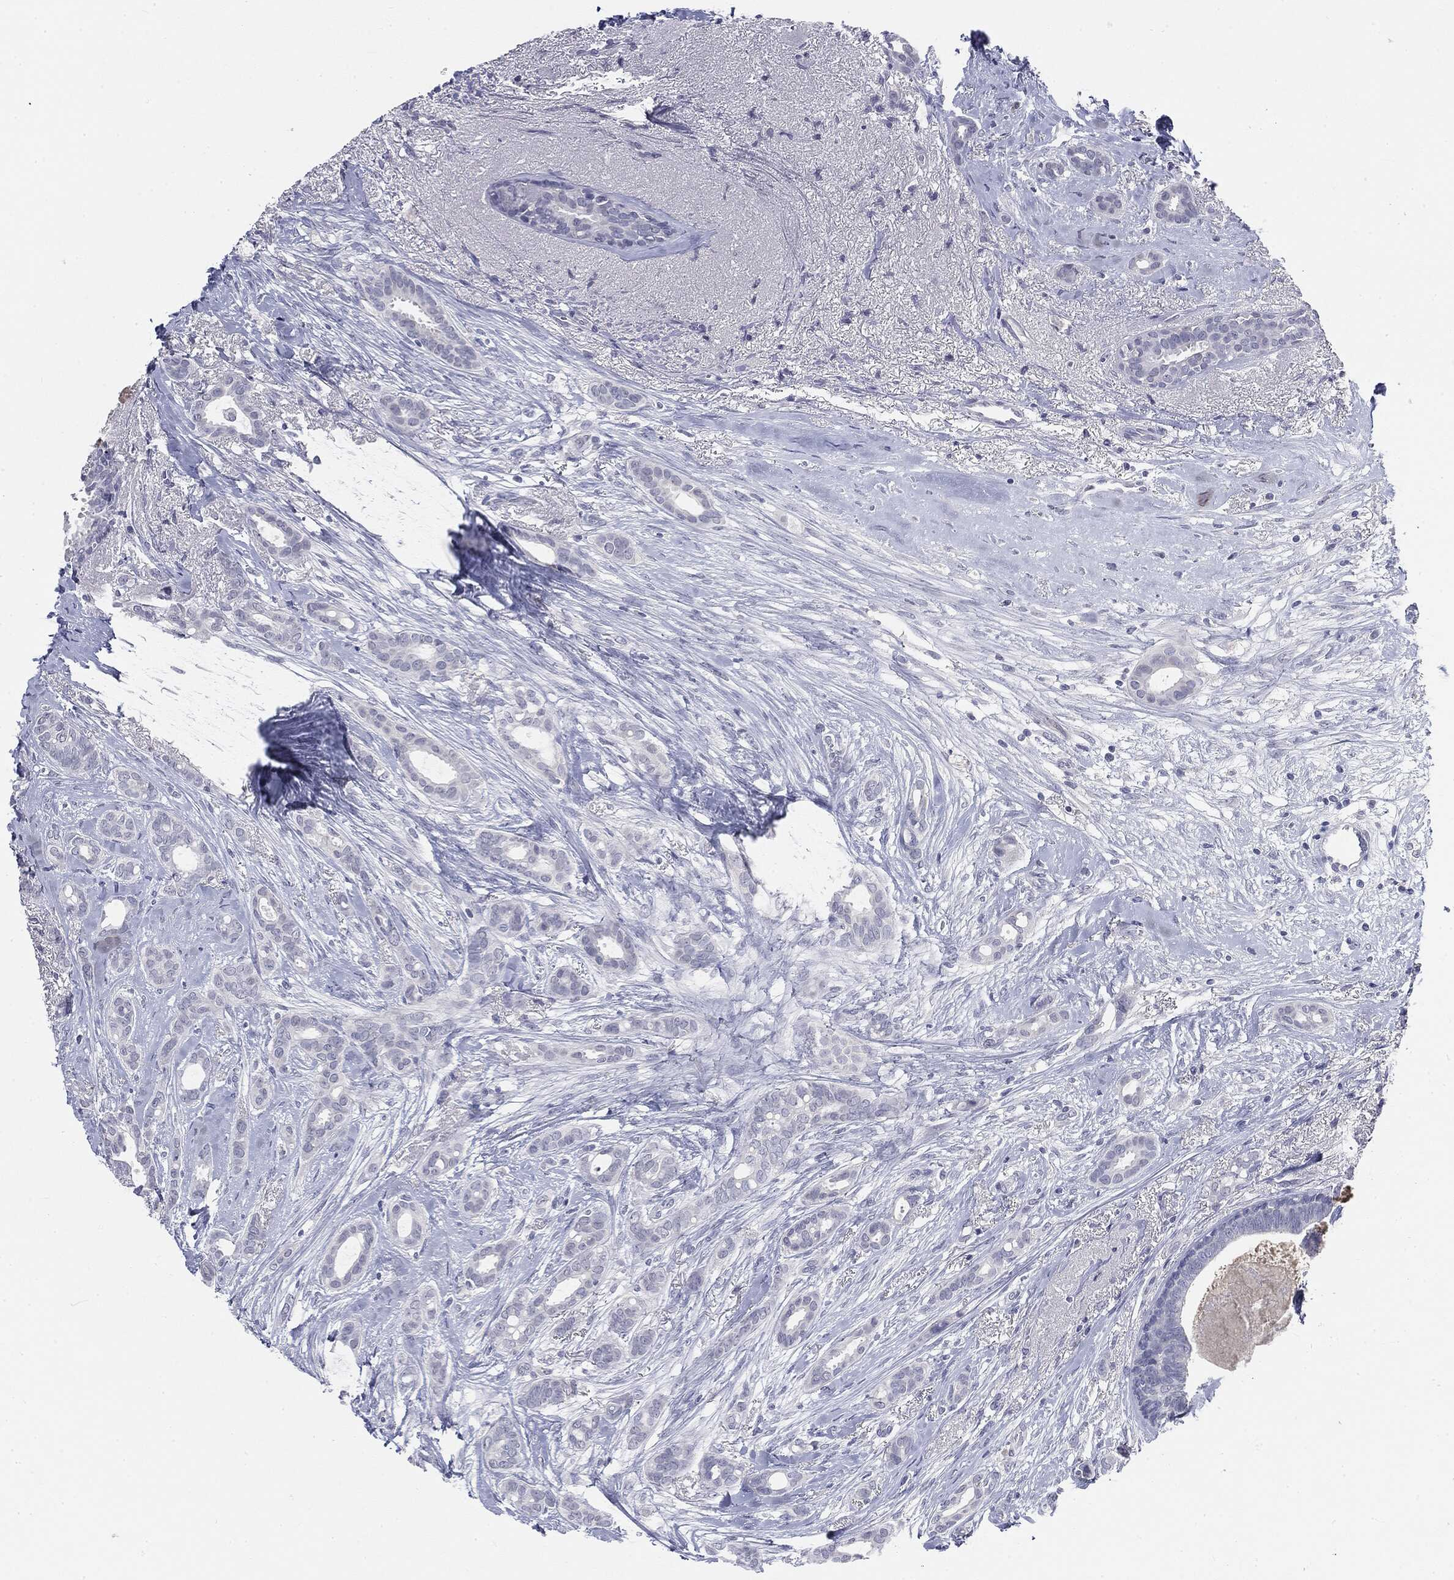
{"staining": {"intensity": "negative", "quantity": "none", "location": "none"}, "tissue": "breast cancer", "cell_type": "Tumor cells", "image_type": "cancer", "snomed": [{"axis": "morphology", "description": "Duct carcinoma"}, {"axis": "topography", "description": "Breast"}], "caption": "This histopathology image is of infiltrating ductal carcinoma (breast) stained with IHC to label a protein in brown with the nuclei are counter-stained blue. There is no positivity in tumor cells.", "gene": "CGB1", "patient": {"sex": "female", "age": 51}}